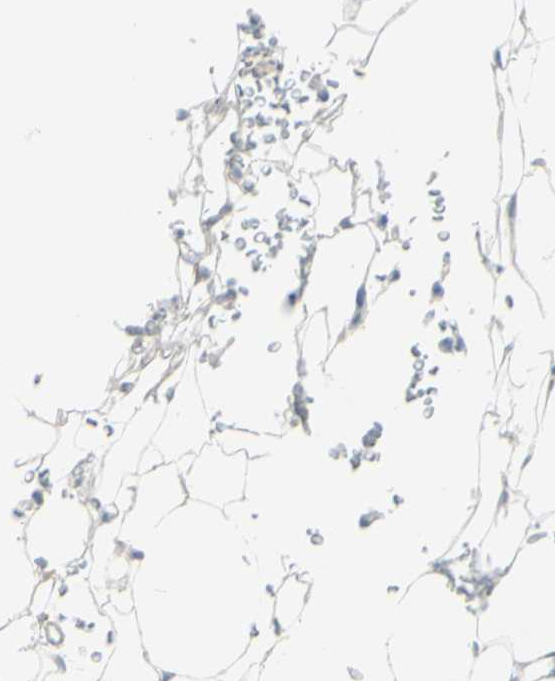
{"staining": {"intensity": "negative", "quantity": "none", "location": "none"}, "tissue": "adipose tissue", "cell_type": "Adipocytes", "image_type": "normal", "snomed": [{"axis": "morphology", "description": "Normal tissue, NOS"}, {"axis": "topography", "description": "Peripheral nerve tissue"}], "caption": "This histopathology image is of normal adipose tissue stained with IHC to label a protein in brown with the nuclei are counter-stained blue. There is no expression in adipocytes.", "gene": "RAB3A", "patient": {"sex": "male", "age": 70}}